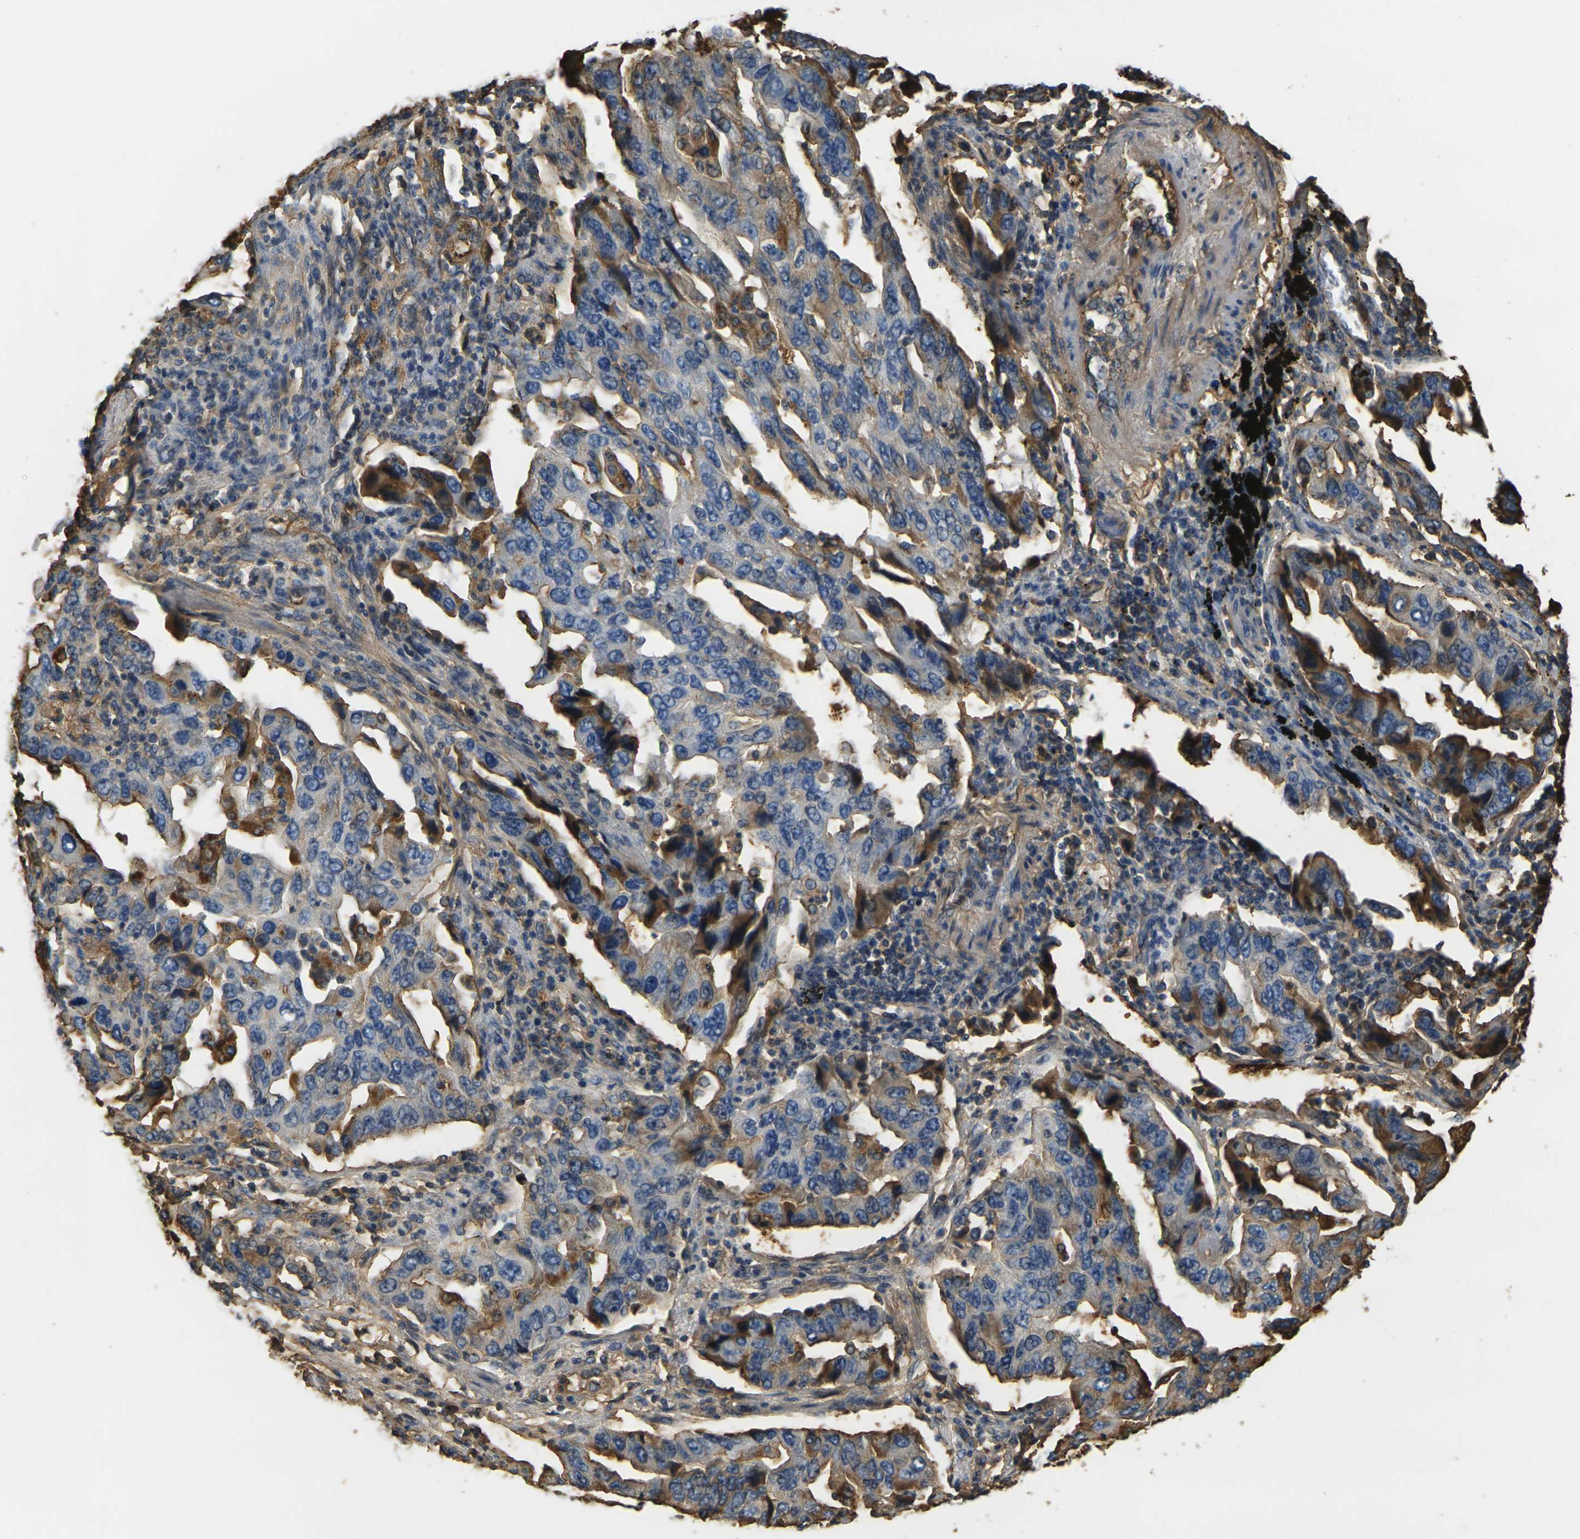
{"staining": {"intensity": "moderate", "quantity": "25%-75%", "location": "cytoplasmic/membranous"}, "tissue": "lung cancer", "cell_type": "Tumor cells", "image_type": "cancer", "snomed": [{"axis": "morphology", "description": "Adenocarcinoma, NOS"}, {"axis": "topography", "description": "Lung"}], "caption": "This photomicrograph reveals IHC staining of adenocarcinoma (lung), with medium moderate cytoplasmic/membranous staining in about 25%-75% of tumor cells.", "gene": "PLCD1", "patient": {"sex": "female", "age": 65}}